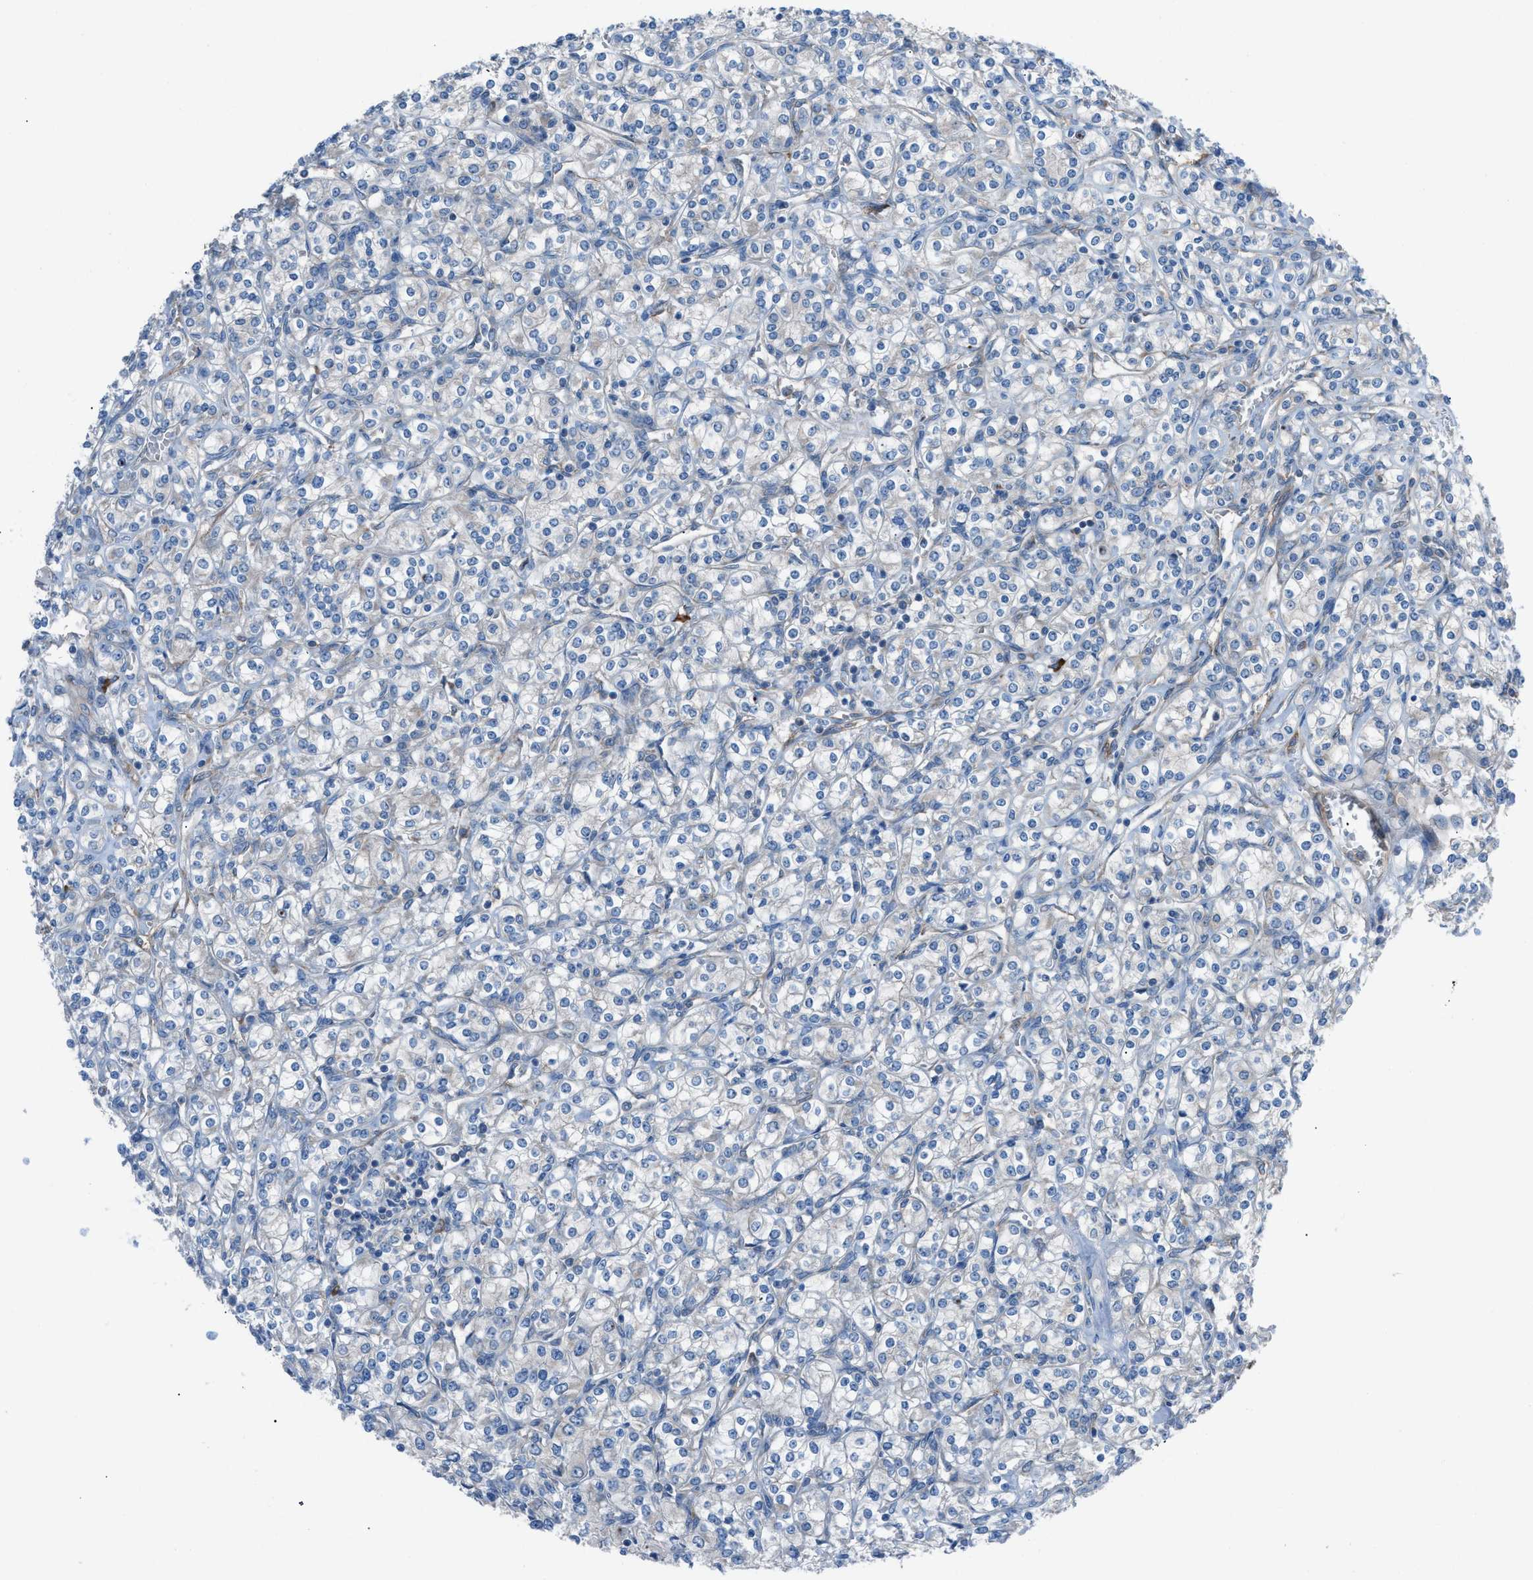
{"staining": {"intensity": "negative", "quantity": "none", "location": "none"}, "tissue": "renal cancer", "cell_type": "Tumor cells", "image_type": "cancer", "snomed": [{"axis": "morphology", "description": "Adenocarcinoma, NOS"}, {"axis": "topography", "description": "Kidney"}], "caption": "Immunohistochemistry (IHC) histopathology image of adenocarcinoma (renal) stained for a protein (brown), which reveals no expression in tumor cells.", "gene": "HEG1", "patient": {"sex": "male", "age": 77}}